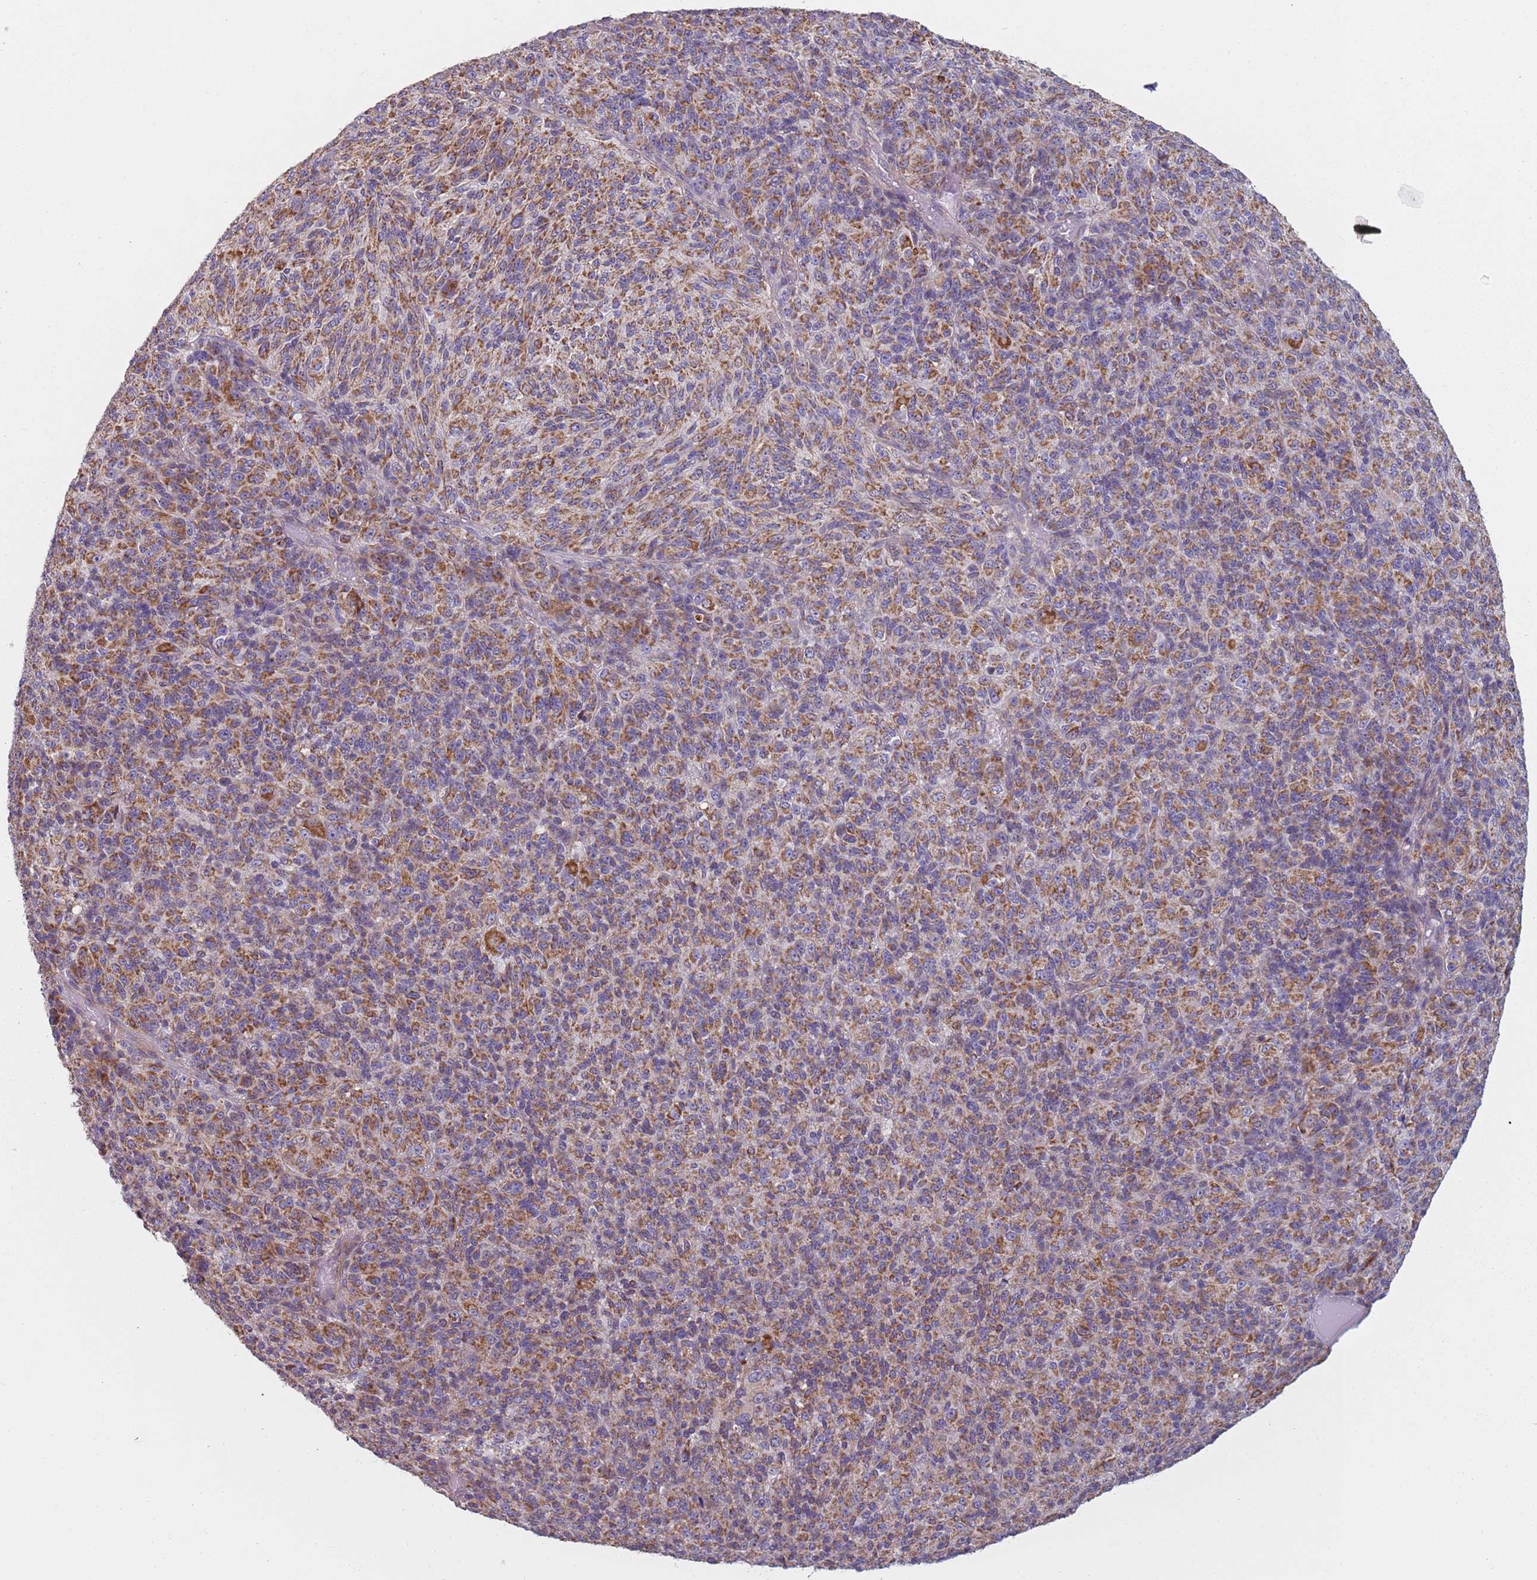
{"staining": {"intensity": "moderate", "quantity": "25%-75%", "location": "cytoplasmic/membranous"}, "tissue": "melanoma", "cell_type": "Tumor cells", "image_type": "cancer", "snomed": [{"axis": "morphology", "description": "Malignant melanoma, Metastatic site"}, {"axis": "topography", "description": "Brain"}], "caption": "A brown stain labels moderate cytoplasmic/membranous positivity of a protein in human malignant melanoma (metastatic site) tumor cells. Ihc stains the protein of interest in brown and the nuclei are stained blue.", "gene": "GAS8", "patient": {"sex": "female", "age": 56}}